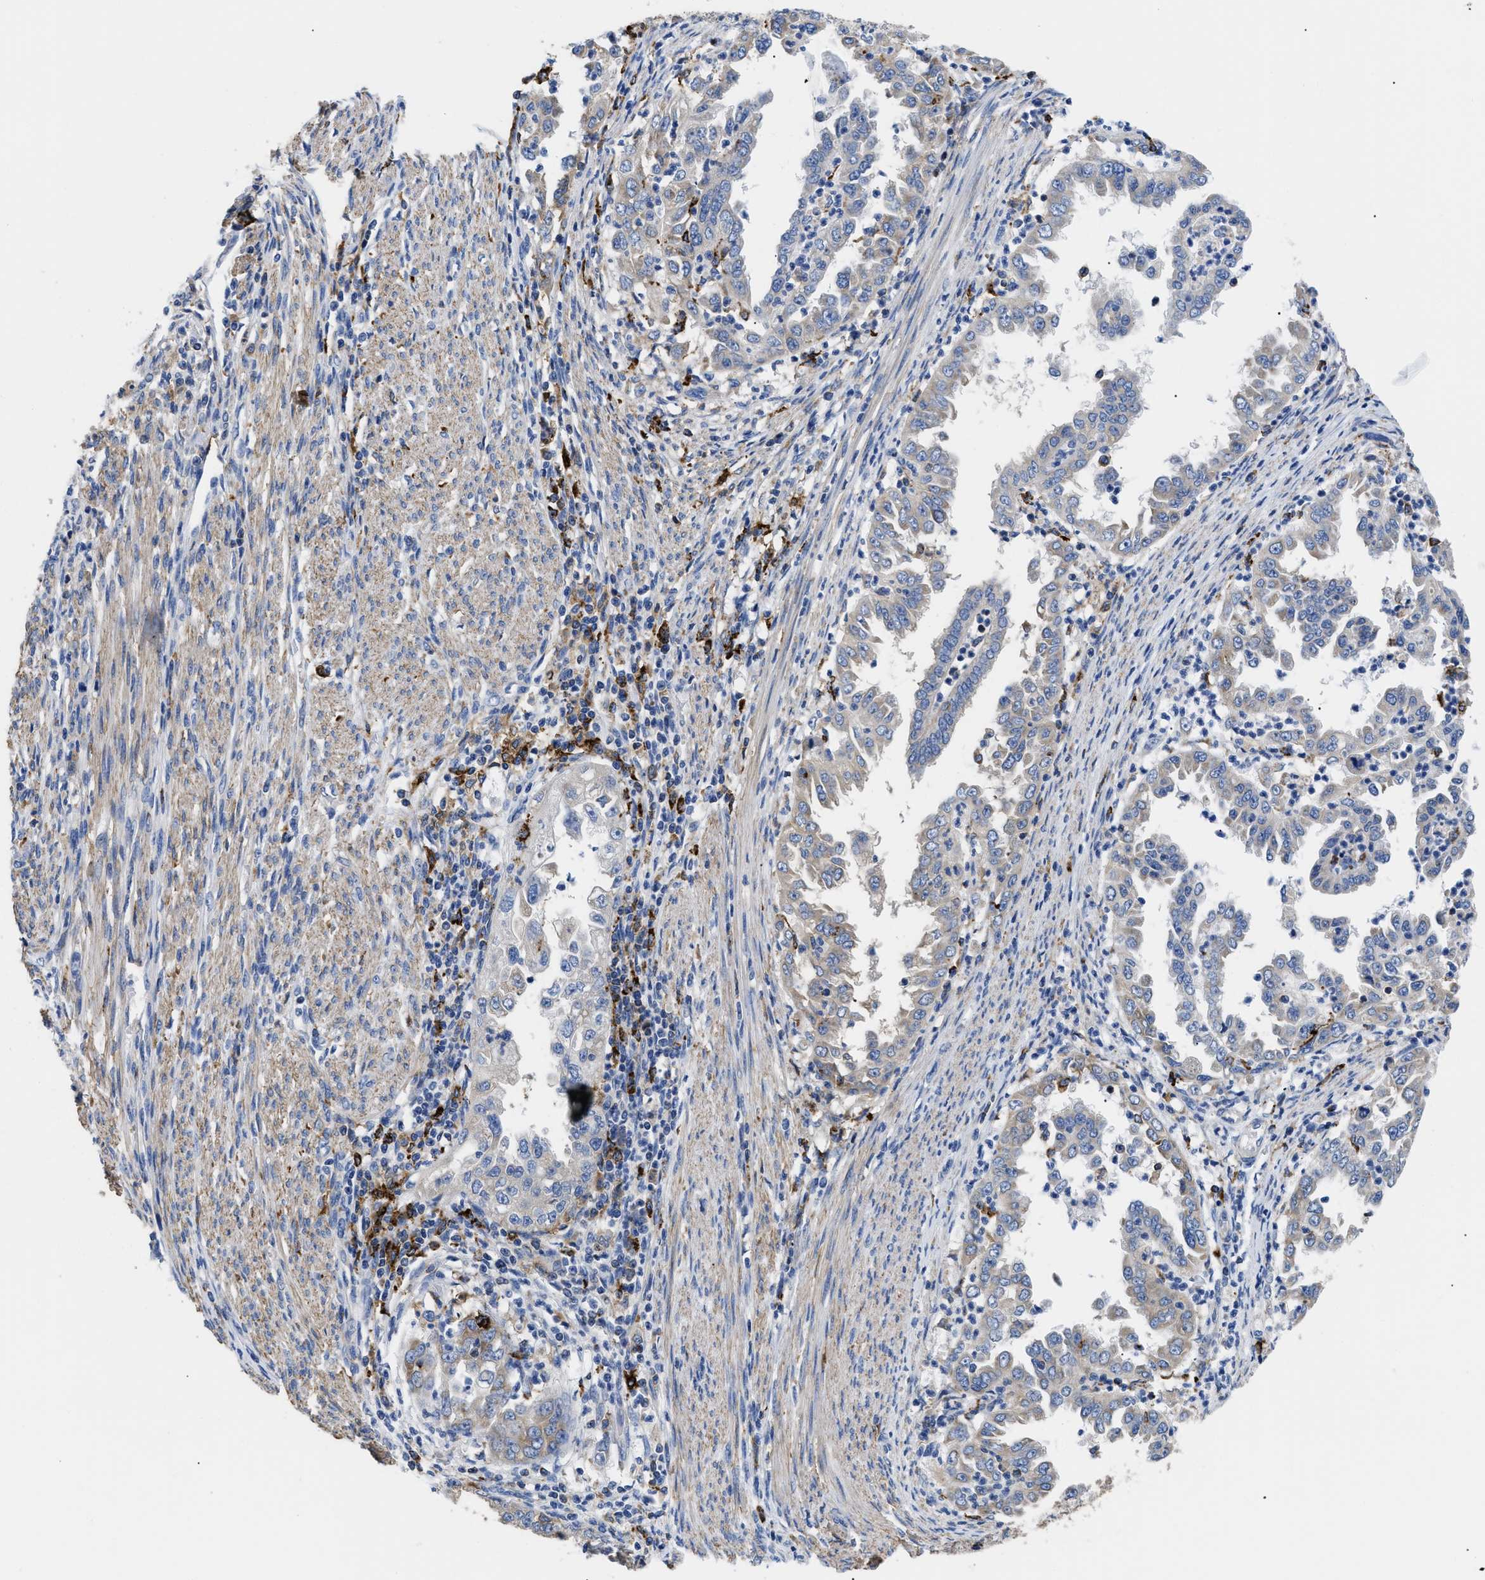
{"staining": {"intensity": "weak", "quantity": "<25%", "location": "cytoplasmic/membranous"}, "tissue": "endometrial cancer", "cell_type": "Tumor cells", "image_type": "cancer", "snomed": [{"axis": "morphology", "description": "Adenocarcinoma, NOS"}, {"axis": "topography", "description": "Endometrium"}], "caption": "Immunohistochemistry micrograph of human endometrial cancer (adenocarcinoma) stained for a protein (brown), which demonstrates no expression in tumor cells.", "gene": "HLA-DPA1", "patient": {"sex": "female", "age": 85}}